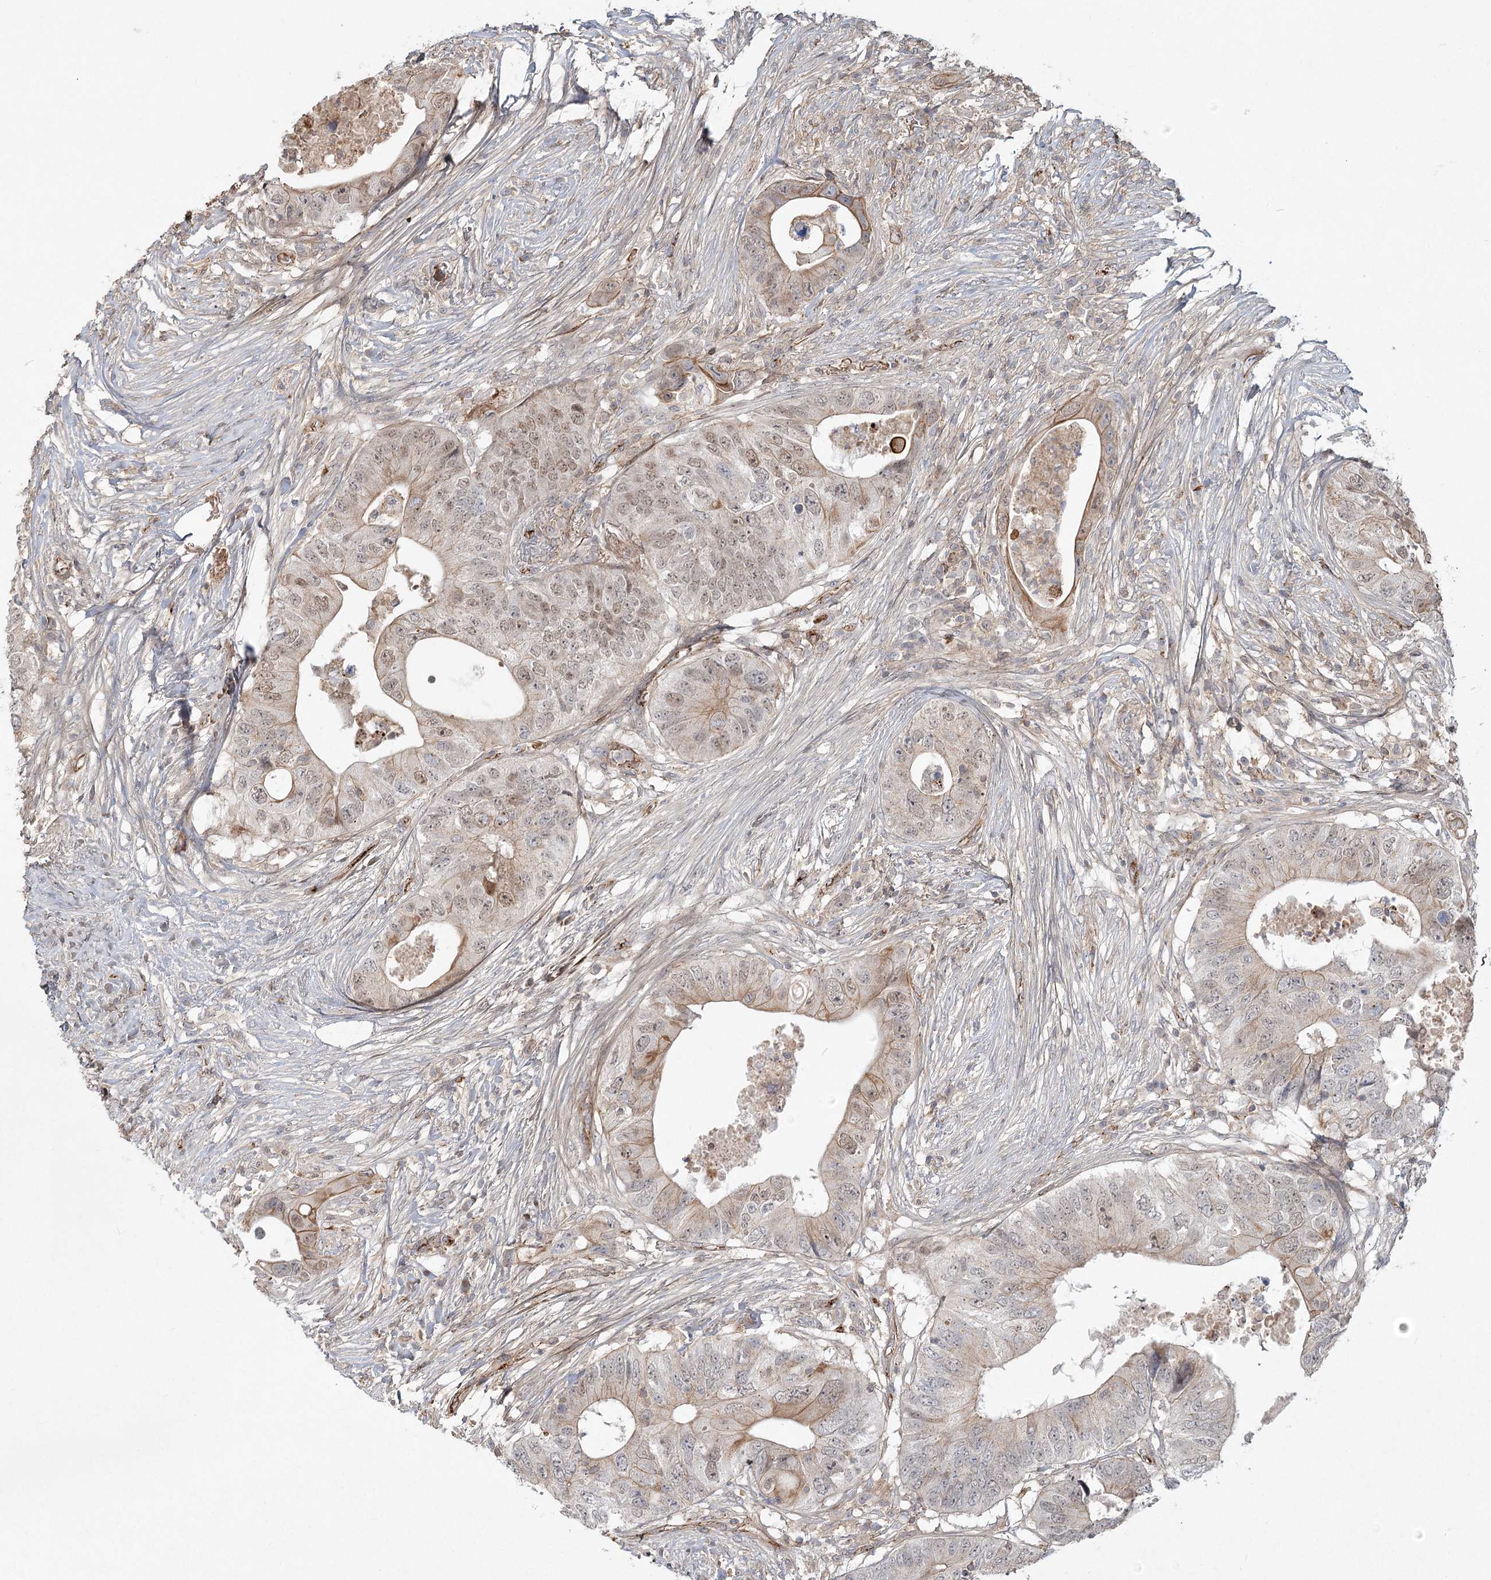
{"staining": {"intensity": "weak", "quantity": "25%-75%", "location": "cytoplasmic/membranous,nuclear"}, "tissue": "colorectal cancer", "cell_type": "Tumor cells", "image_type": "cancer", "snomed": [{"axis": "morphology", "description": "Adenocarcinoma, NOS"}, {"axis": "topography", "description": "Colon"}], "caption": "A photomicrograph showing weak cytoplasmic/membranous and nuclear positivity in approximately 25%-75% of tumor cells in colorectal cancer (adenocarcinoma), as visualized by brown immunohistochemical staining.", "gene": "KBTBD4", "patient": {"sex": "male", "age": 71}}